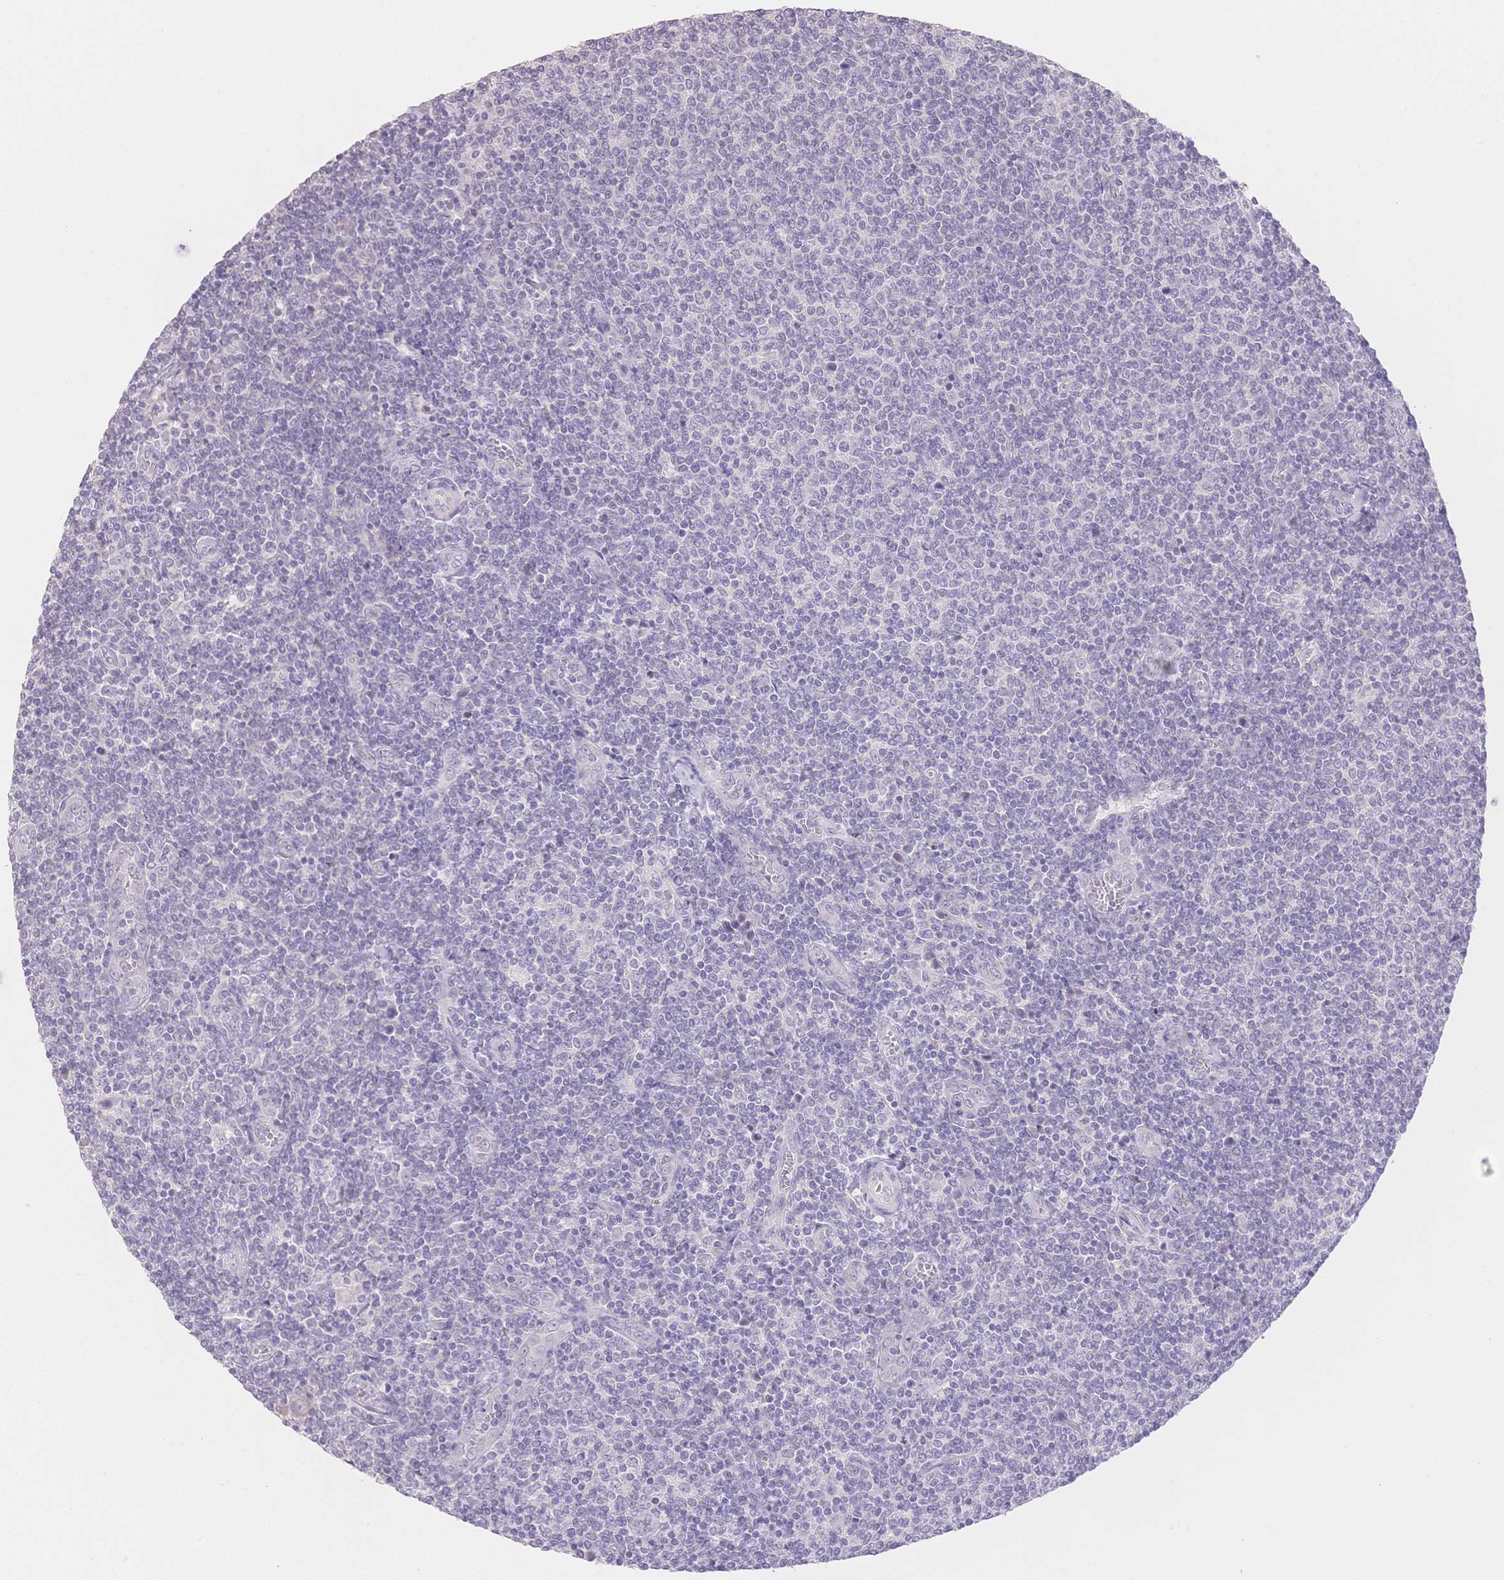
{"staining": {"intensity": "negative", "quantity": "none", "location": "none"}, "tissue": "lymphoma", "cell_type": "Tumor cells", "image_type": "cancer", "snomed": [{"axis": "morphology", "description": "Malignant lymphoma, non-Hodgkin's type, Low grade"}, {"axis": "topography", "description": "Lymph node"}], "caption": "This is an immunohistochemistry (IHC) image of low-grade malignant lymphoma, non-Hodgkin's type. There is no staining in tumor cells.", "gene": "SUV39H2", "patient": {"sex": "male", "age": 52}}